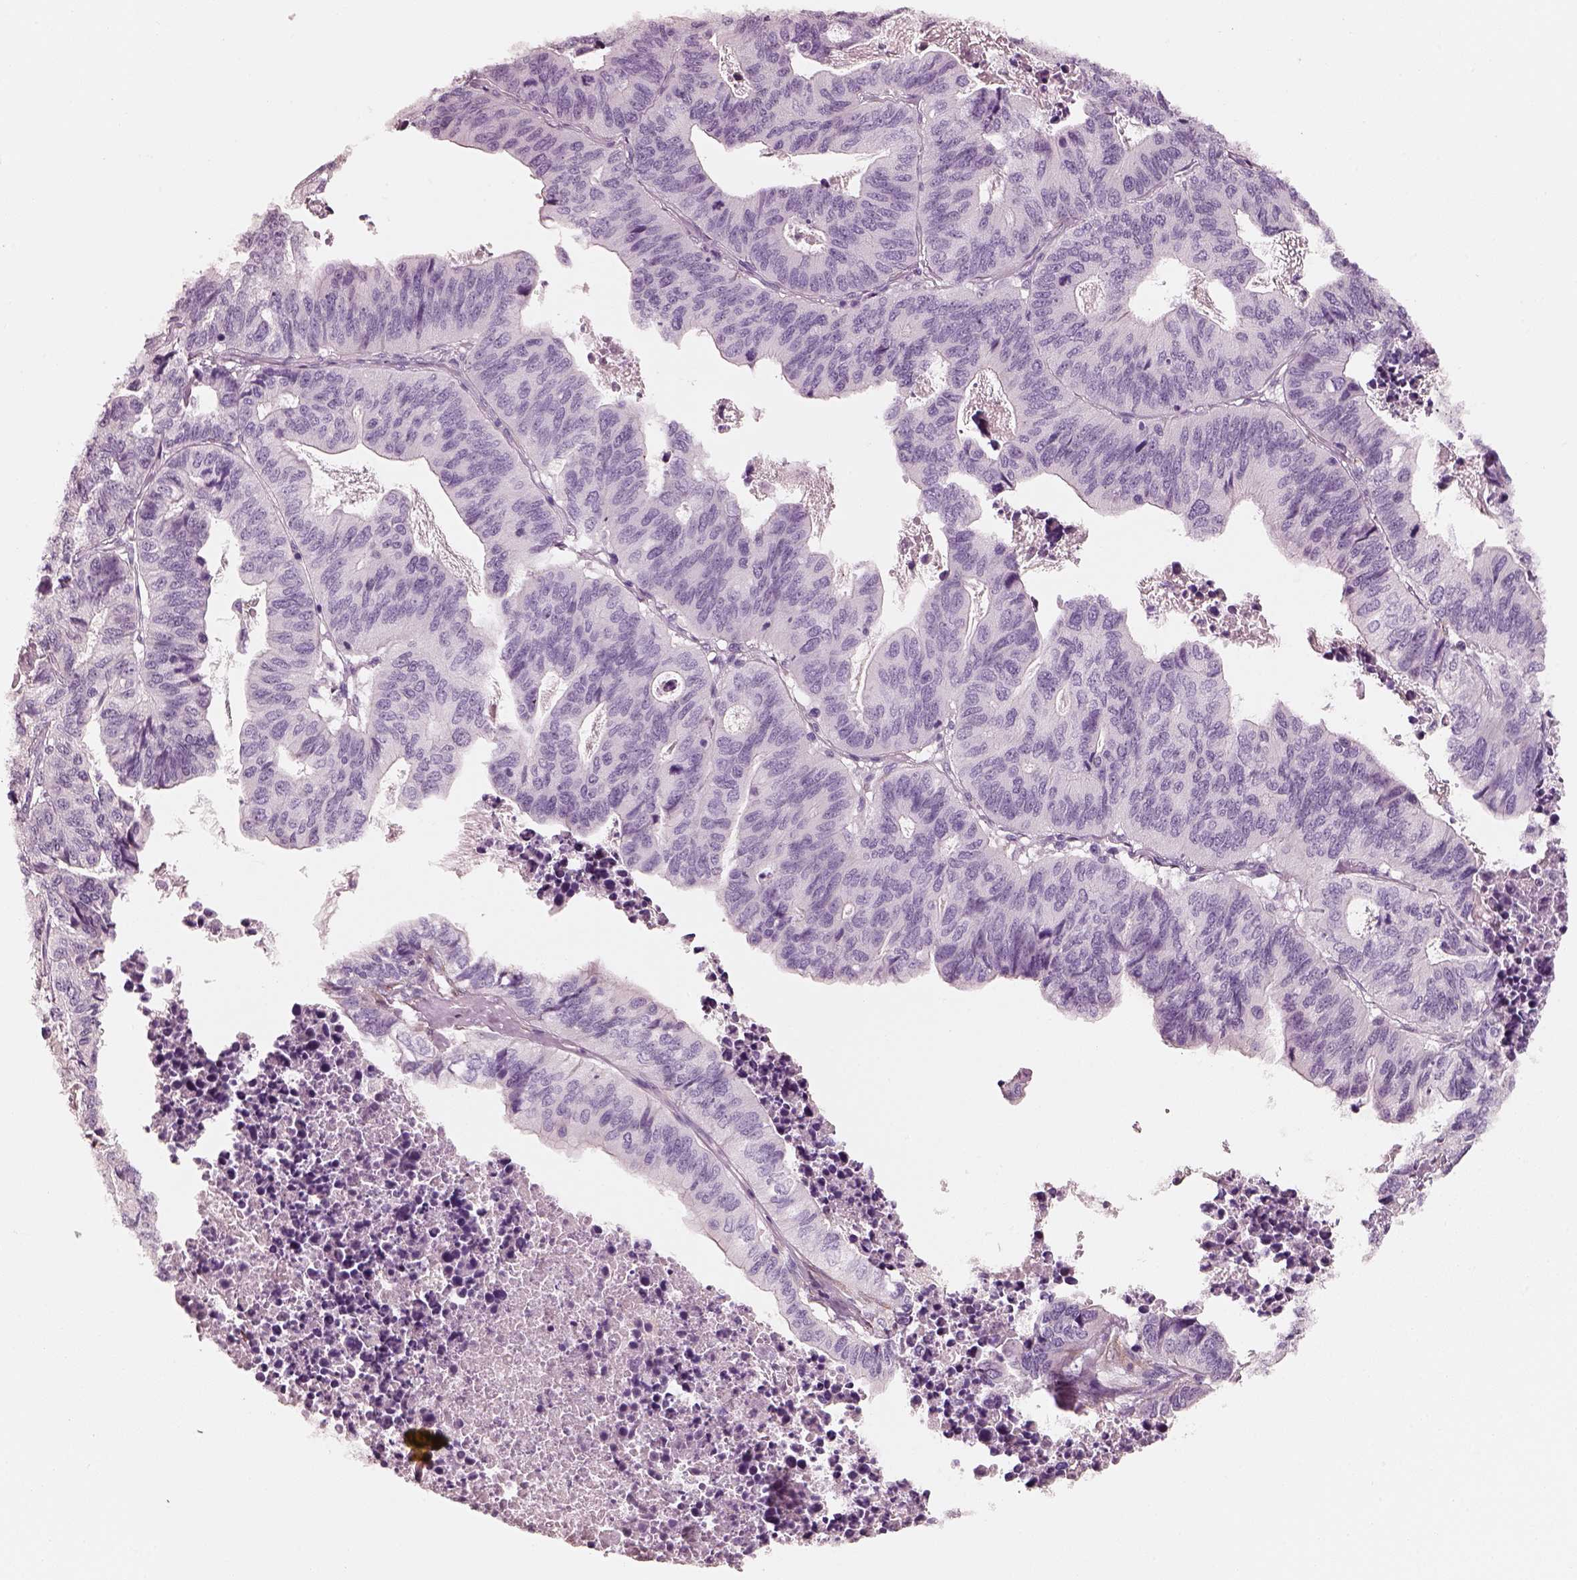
{"staining": {"intensity": "negative", "quantity": "none", "location": "none"}, "tissue": "stomach cancer", "cell_type": "Tumor cells", "image_type": "cancer", "snomed": [{"axis": "morphology", "description": "Adenocarcinoma, NOS"}, {"axis": "topography", "description": "Stomach, upper"}], "caption": "The image demonstrates no significant expression in tumor cells of adenocarcinoma (stomach).", "gene": "RS1", "patient": {"sex": "female", "age": 67}}